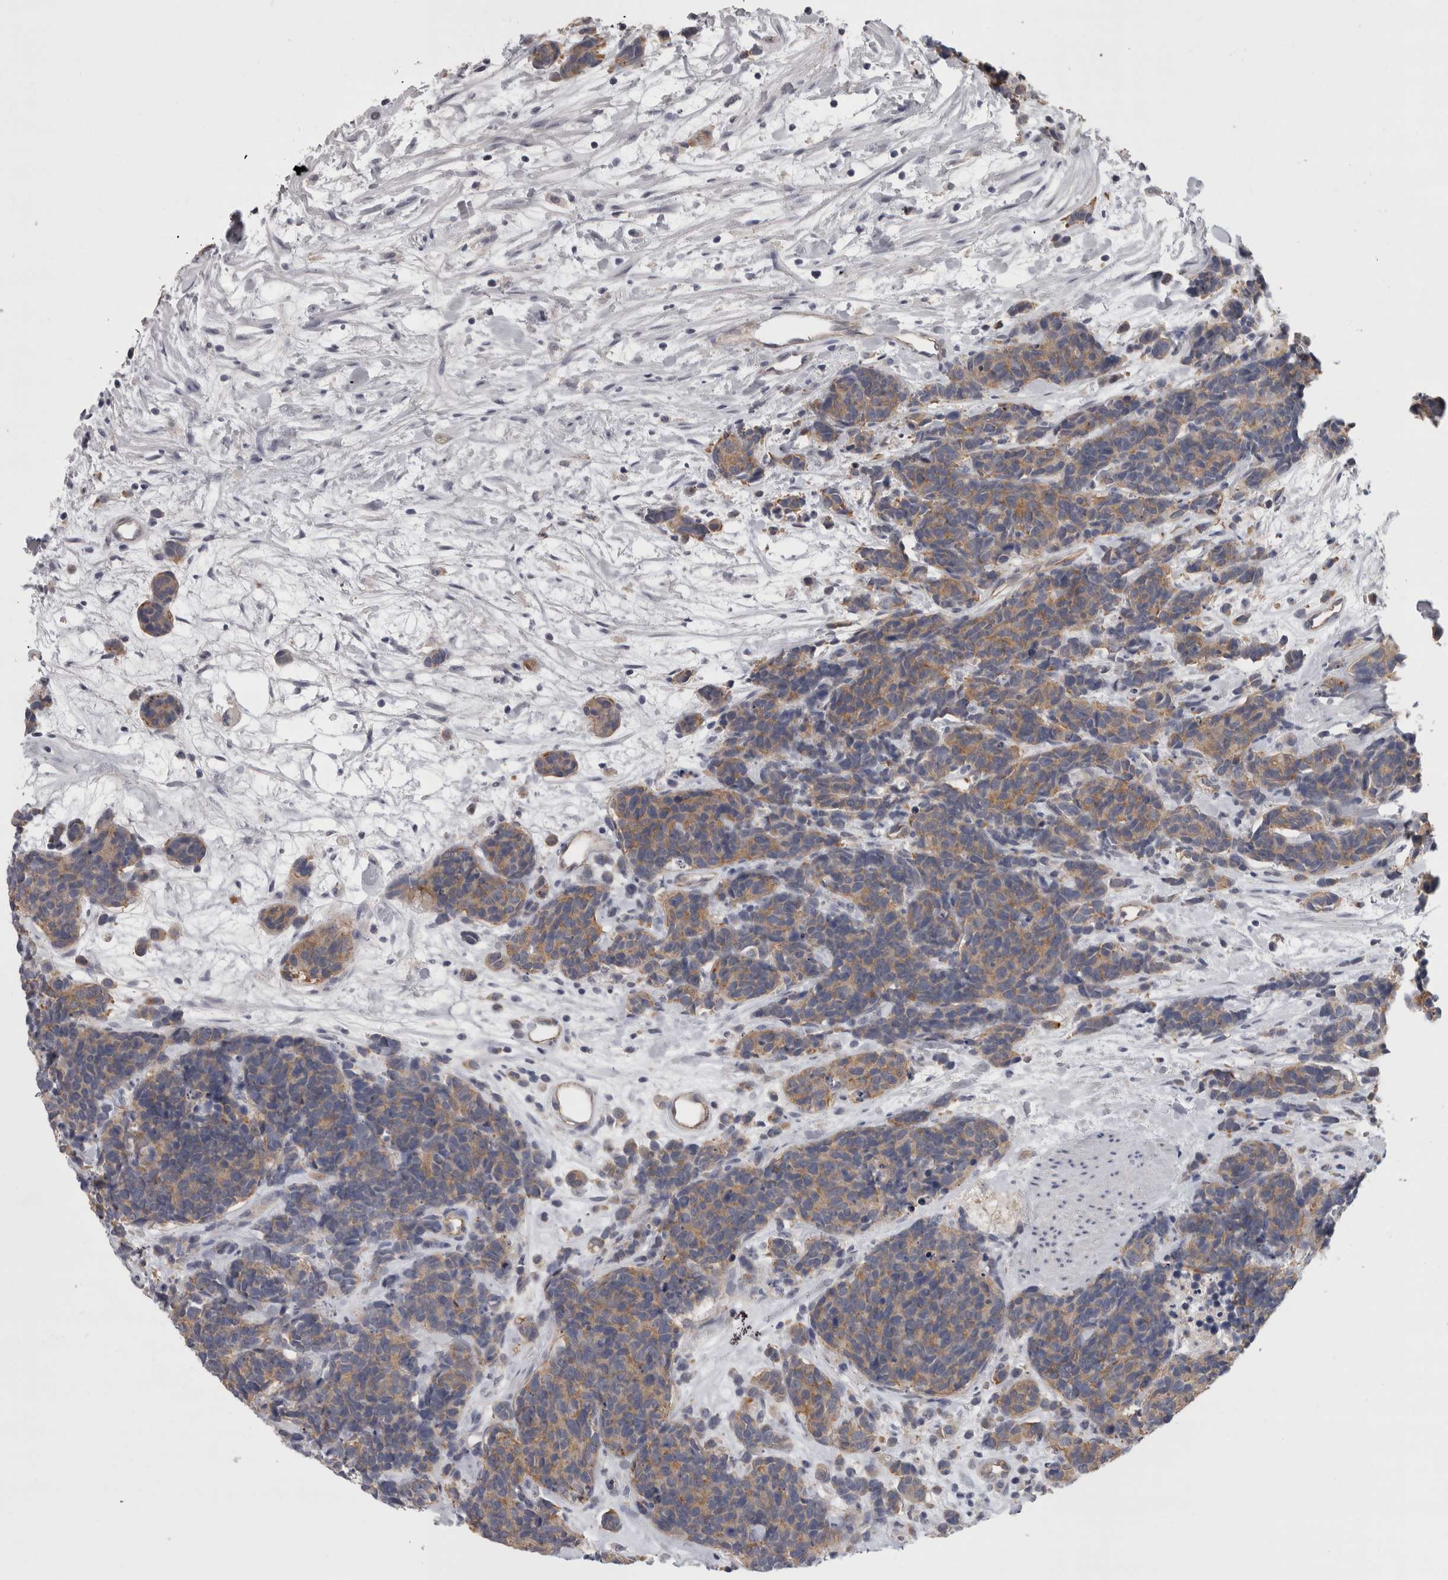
{"staining": {"intensity": "moderate", "quantity": ">75%", "location": "cytoplasmic/membranous"}, "tissue": "carcinoid", "cell_type": "Tumor cells", "image_type": "cancer", "snomed": [{"axis": "morphology", "description": "Carcinoma, NOS"}, {"axis": "morphology", "description": "Carcinoid, malignant, NOS"}, {"axis": "topography", "description": "Urinary bladder"}], "caption": "Carcinoid stained with DAB IHC shows medium levels of moderate cytoplasmic/membranous expression in about >75% of tumor cells. Nuclei are stained in blue.", "gene": "LYZL6", "patient": {"sex": "male", "age": 57}}